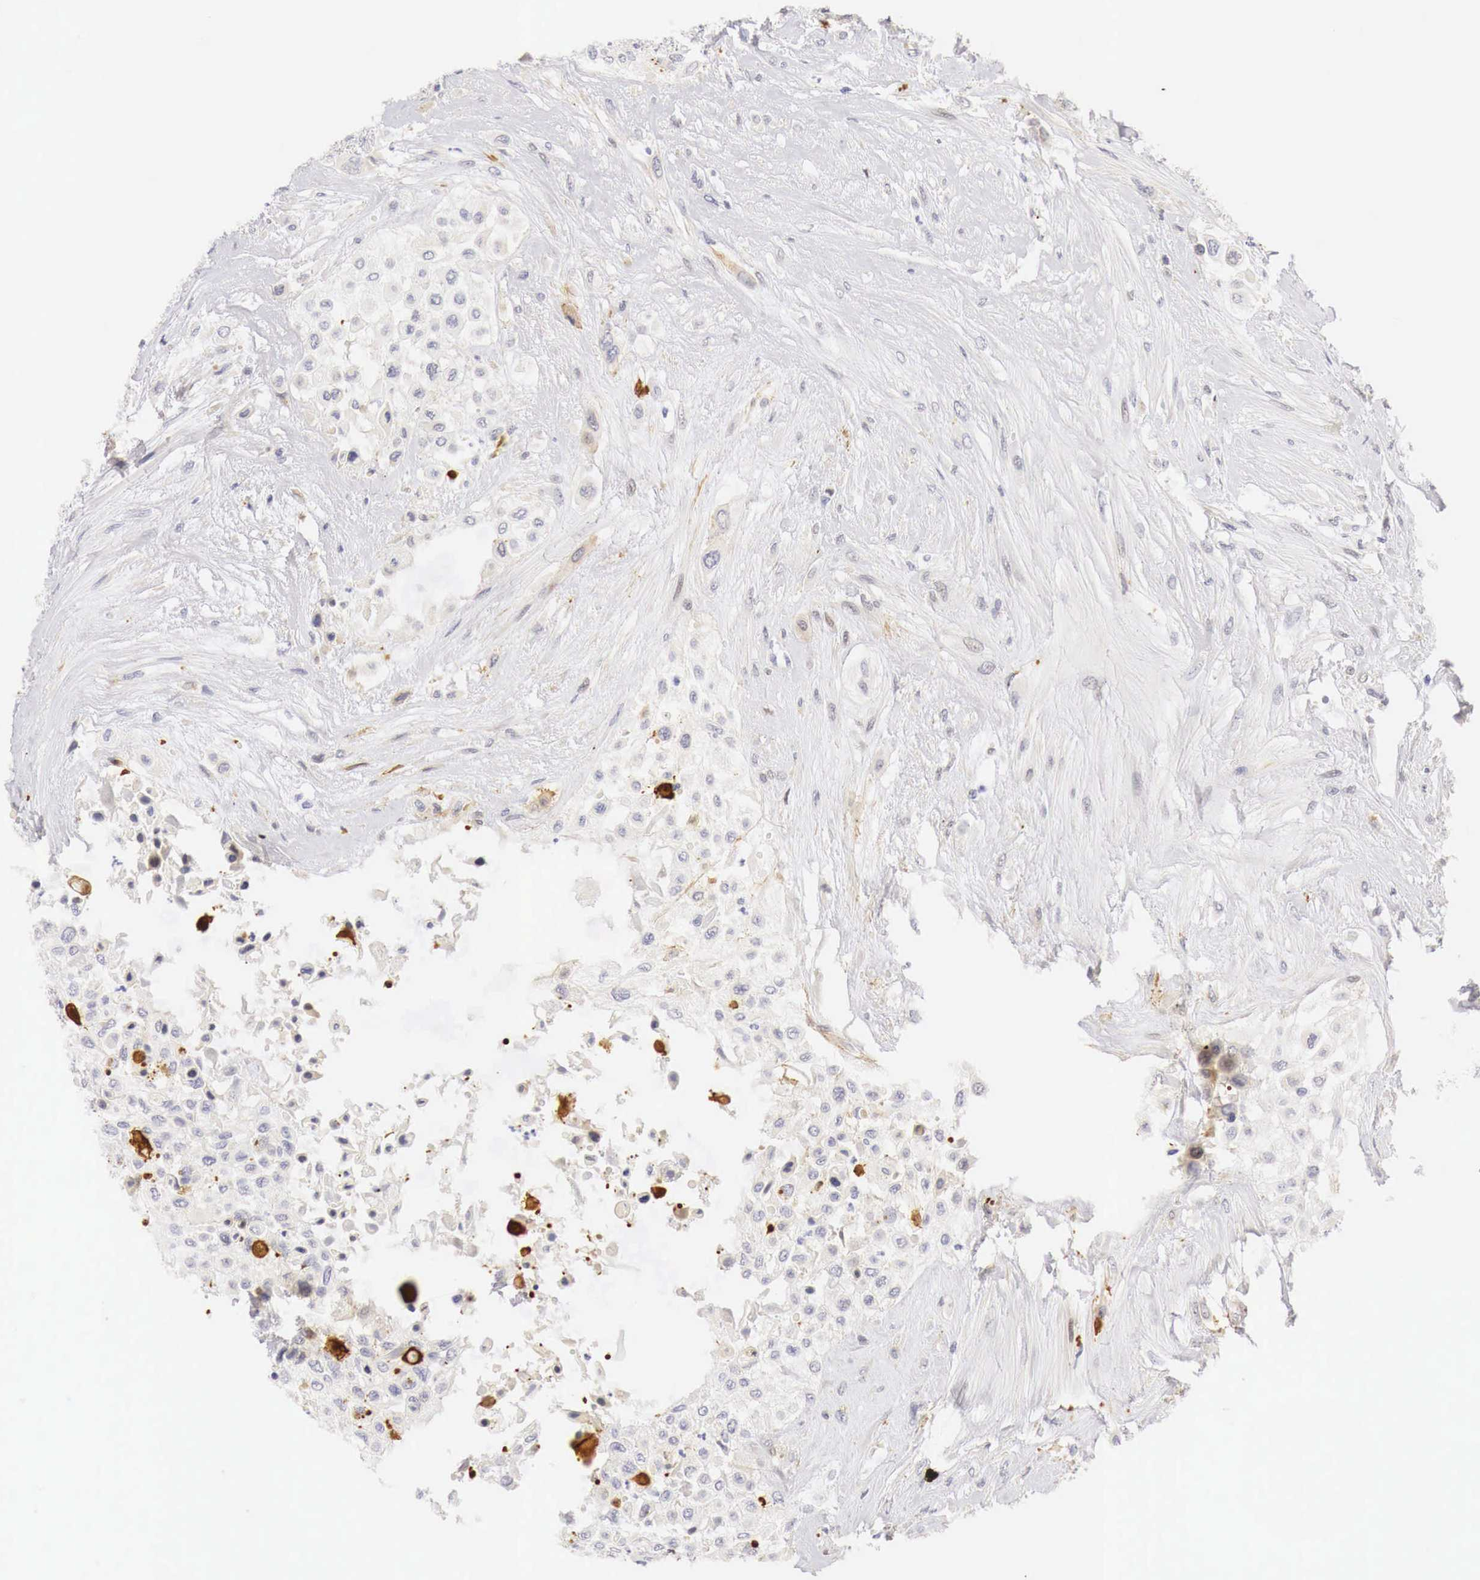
{"staining": {"intensity": "negative", "quantity": "none", "location": "none"}, "tissue": "urothelial cancer", "cell_type": "Tumor cells", "image_type": "cancer", "snomed": [{"axis": "morphology", "description": "Urothelial carcinoma, High grade"}, {"axis": "topography", "description": "Urinary bladder"}], "caption": "The IHC histopathology image has no significant staining in tumor cells of urothelial carcinoma (high-grade) tissue.", "gene": "CASP3", "patient": {"sex": "male", "age": 57}}